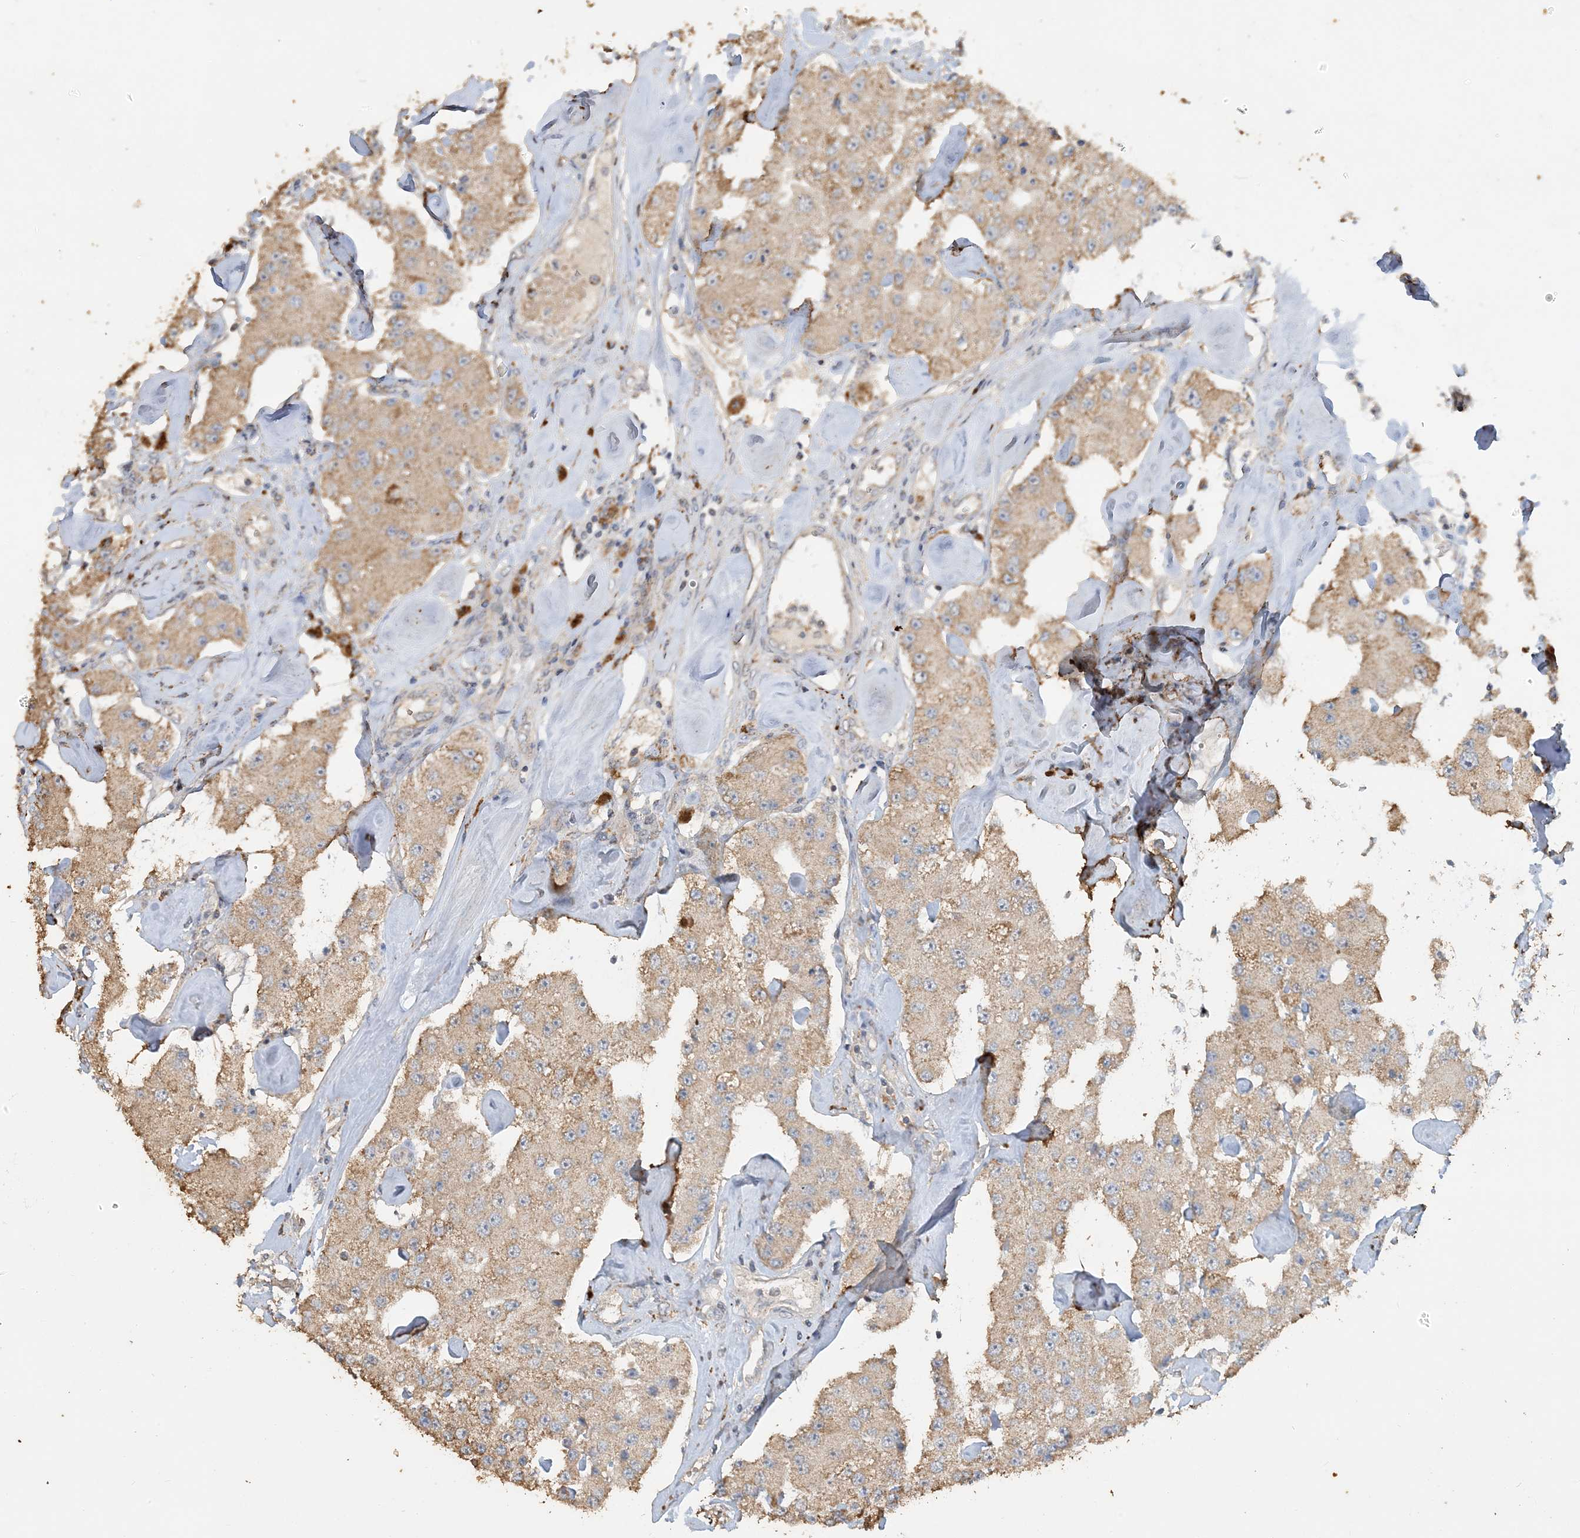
{"staining": {"intensity": "moderate", "quantity": ">75%", "location": "cytoplasmic/membranous"}, "tissue": "carcinoid", "cell_type": "Tumor cells", "image_type": "cancer", "snomed": [{"axis": "morphology", "description": "Carcinoid, malignant, NOS"}, {"axis": "topography", "description": "Pancreas"}], "caption": "A brown stain shows moderate cytoplasmic/membranous staining of a protein in human malignant carcinoid tumor cells.", "gene": "SFMBT2", "patient": {"sex": "male", "age": 41}}